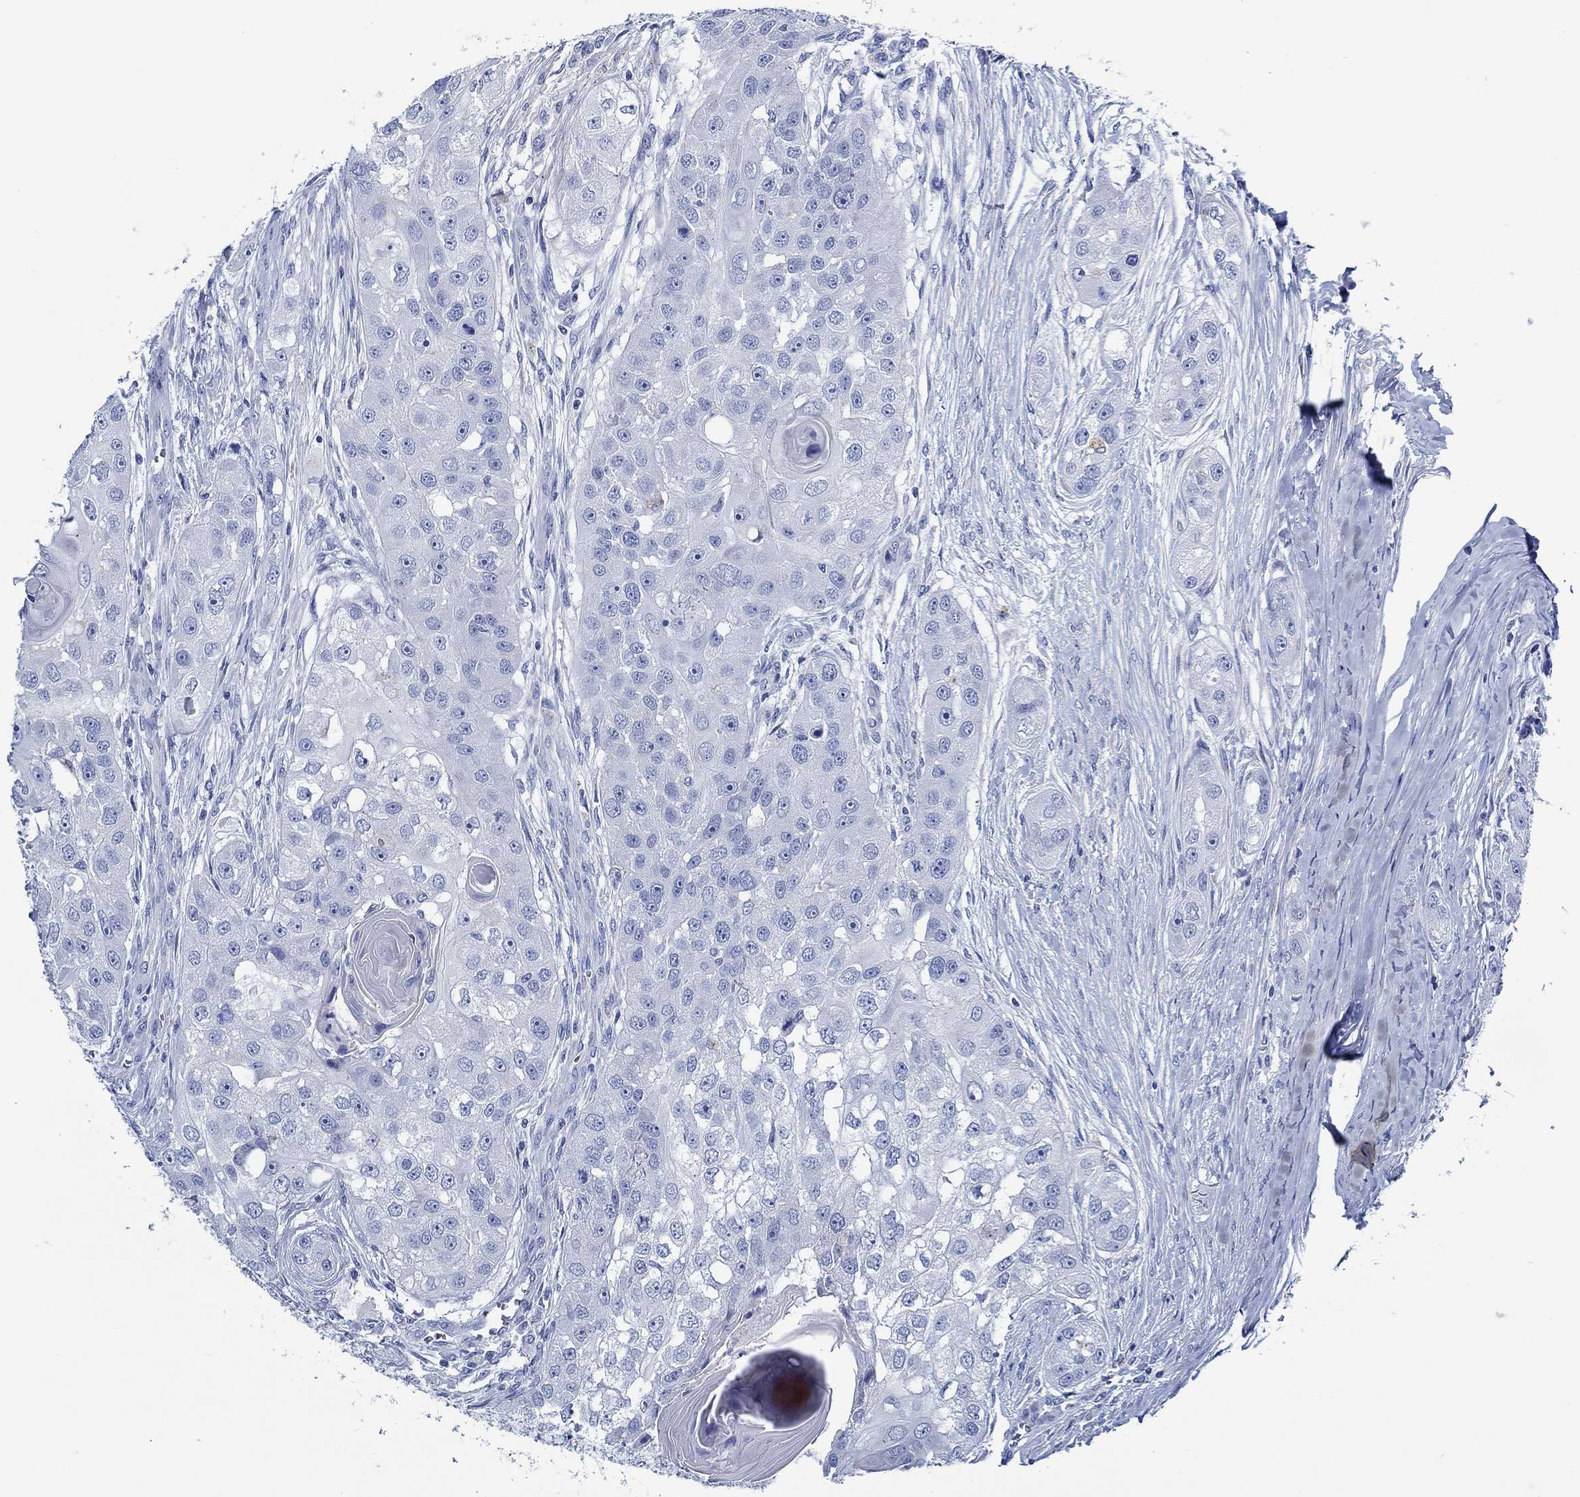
{"staining": {"intensity": "negative", "quantity": "none", "location": "none"}, "tissue": "head and neck cancer", "cell_type": "Tumor cells", "image_type": "cancer", "snomed": [{"axis": "morphology", "description": "Normal tissue, NOS"}, {"axis": "morphology", "description": "Squamous cell carcinoma, NOS"}, {"axis": "topography", "description": "Skeletal muscle"}, {"axis": "topography", "description": "Head-Neck"}], "caption": "This is an immunohistochemistry image of human head and neck cancer (squamous cell carcinoma). There is no staining in tumor cells.", "gene": "SVEP1", "patient": {"sex": "male", "age": 51}}